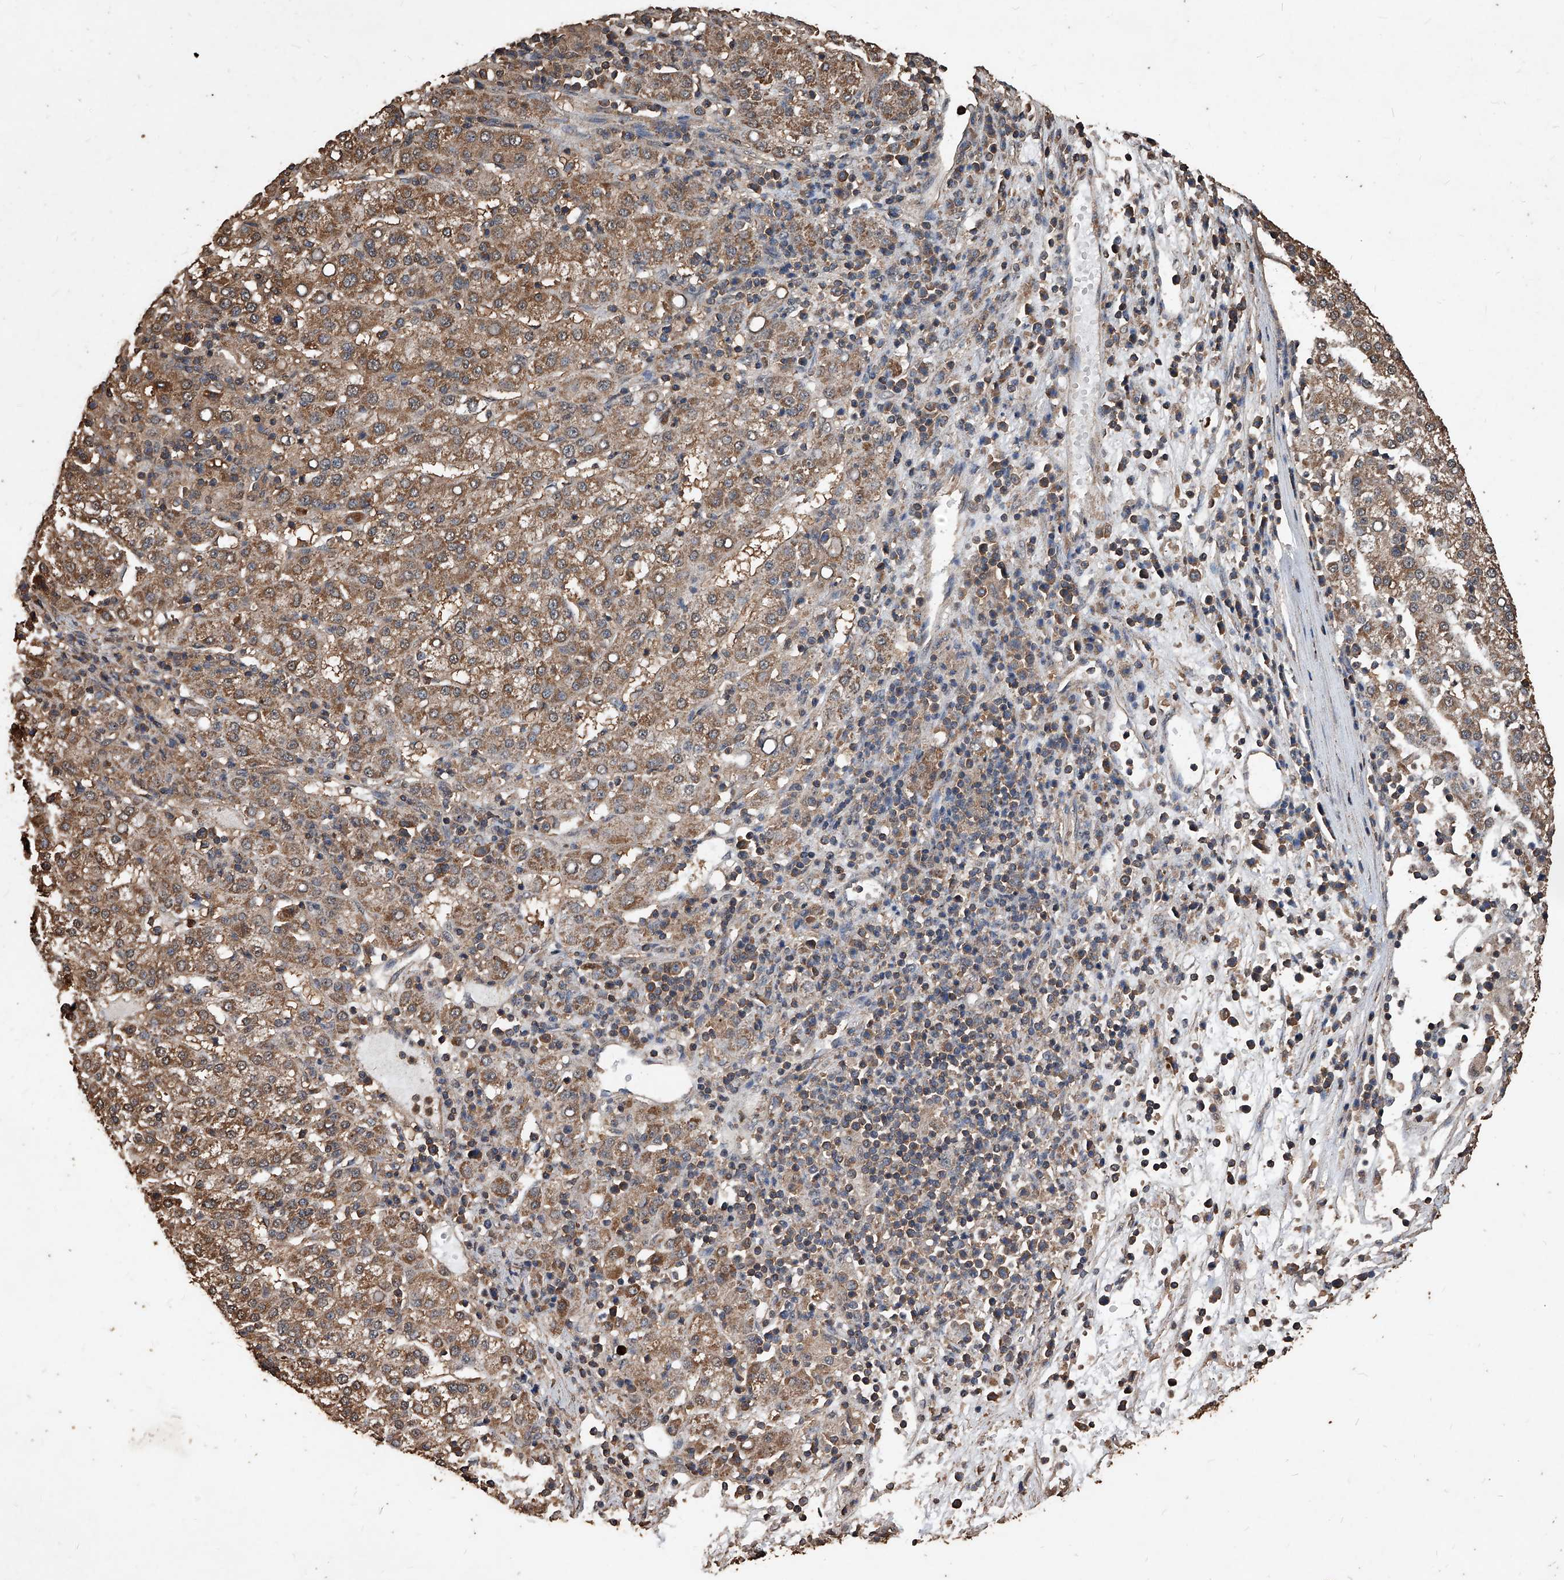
{"staining": {"intensity": "moderate", "quantity": ">75%", "location": "cytoplasmic/membranous"}, "tissue": "liver cancer", "cell_type": "Tumor cells", "image_type": "cancer", "snomed": [{"axis": "morphology", "description": "Carcinoma, Hepatocellular, NOS"}, {"axis": "topography", "description": "Liver"}], "caption": "IHC (DAB) staining of human liver cancer (hepatocellular carcinoma) shows moderate cytoplasmic/membranous protein positivity in approximately >75% of tumor cells.", "gene": "UCP2", "patient": {"sex": "female", "age": 58}}